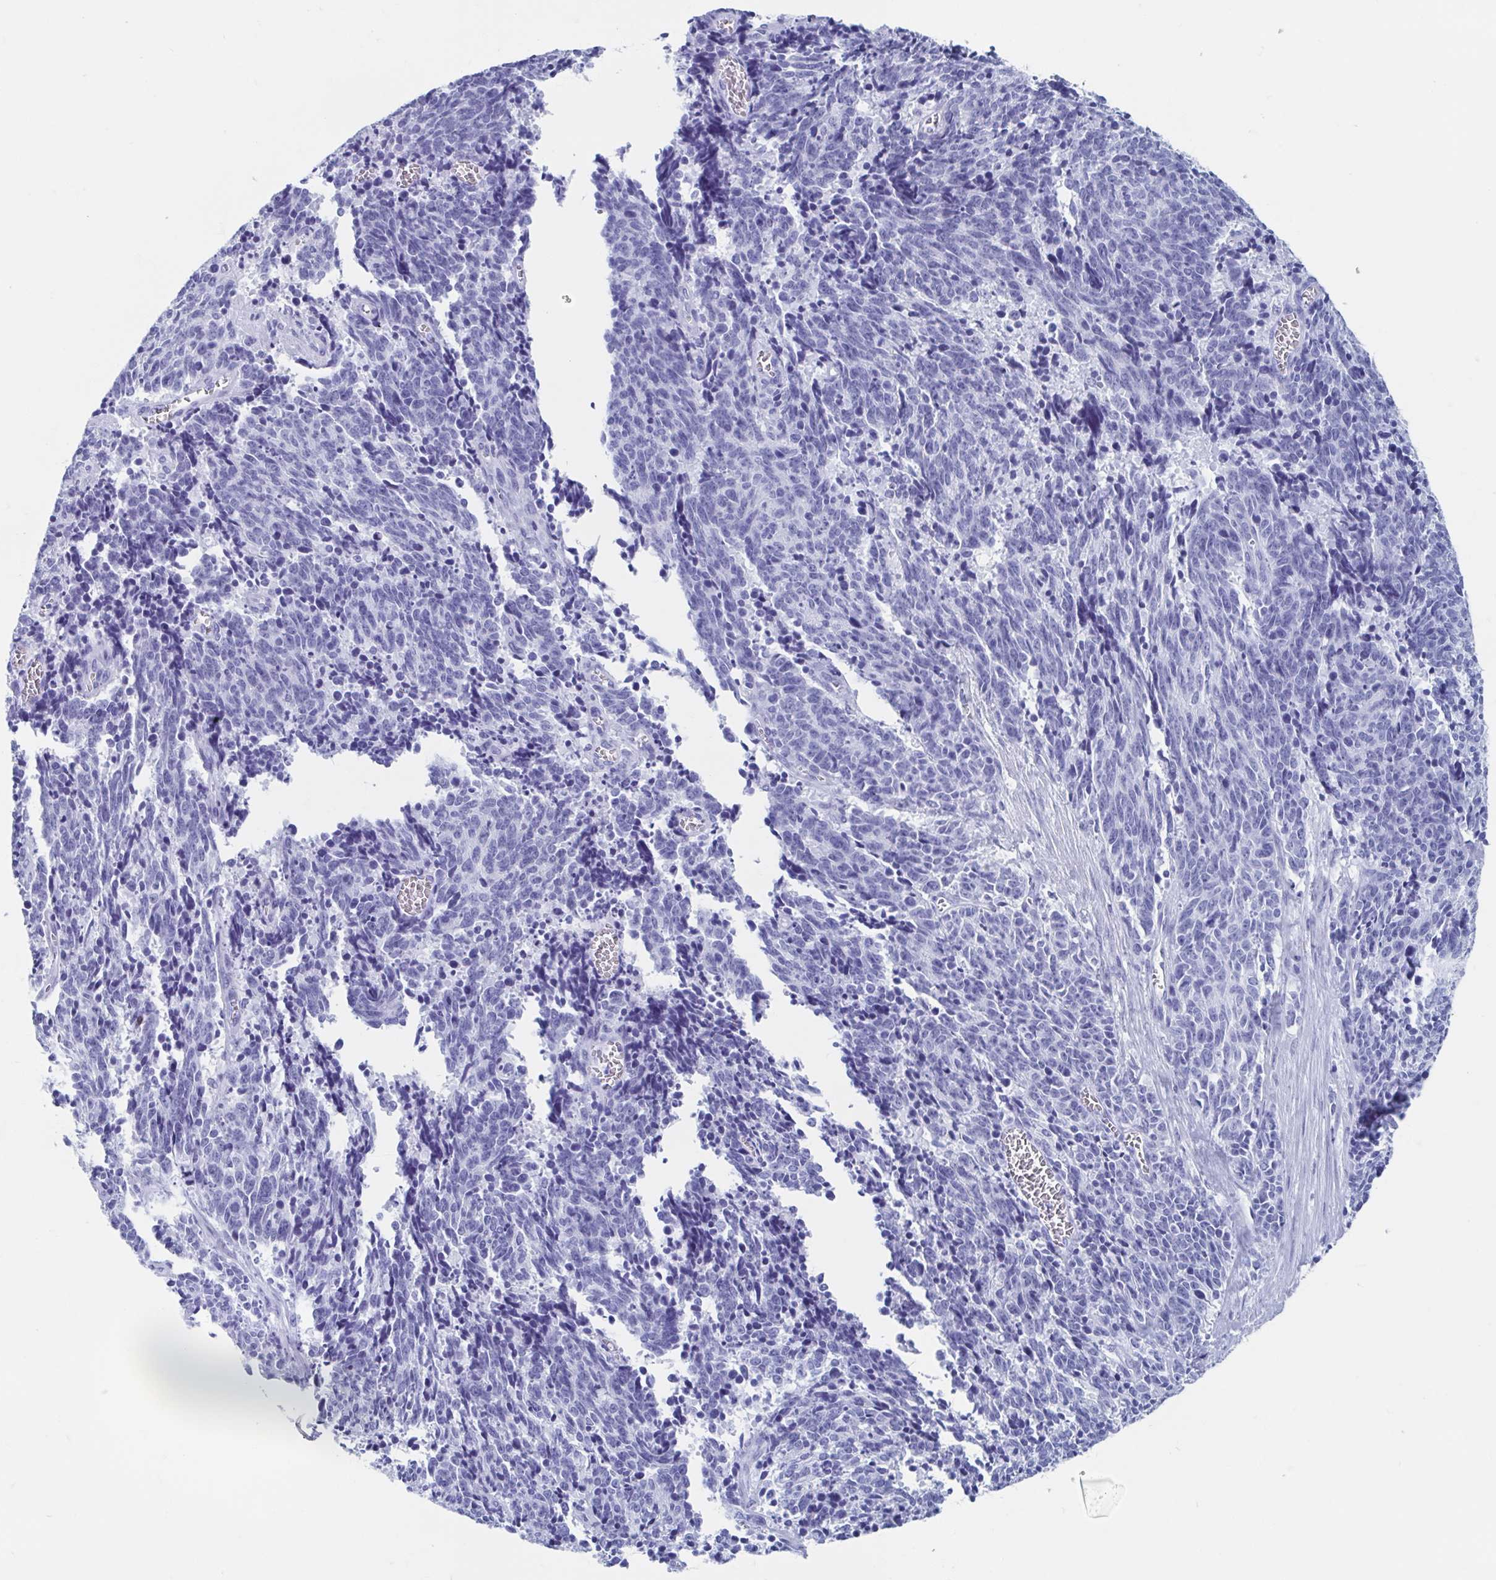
{"staining": {"intensity": "negative", "quantity": "none", "location": "none"}, "tissue": "cervical cancer", "cell_type": "Tumor cells", "image_type": "cancer", "snomed": [{"axis": "morphology", "description": "Squamous cell carcinoma, NOS"}, {"axis": "topography", "description": "Cervix"}], "caption": "The histopathology image reveals no significant staining in tumor cells of cervical cancer (squamous cell carcinoma).", "gene": "HDGFL1", "patient": {"sex": "female", "age": 29}}